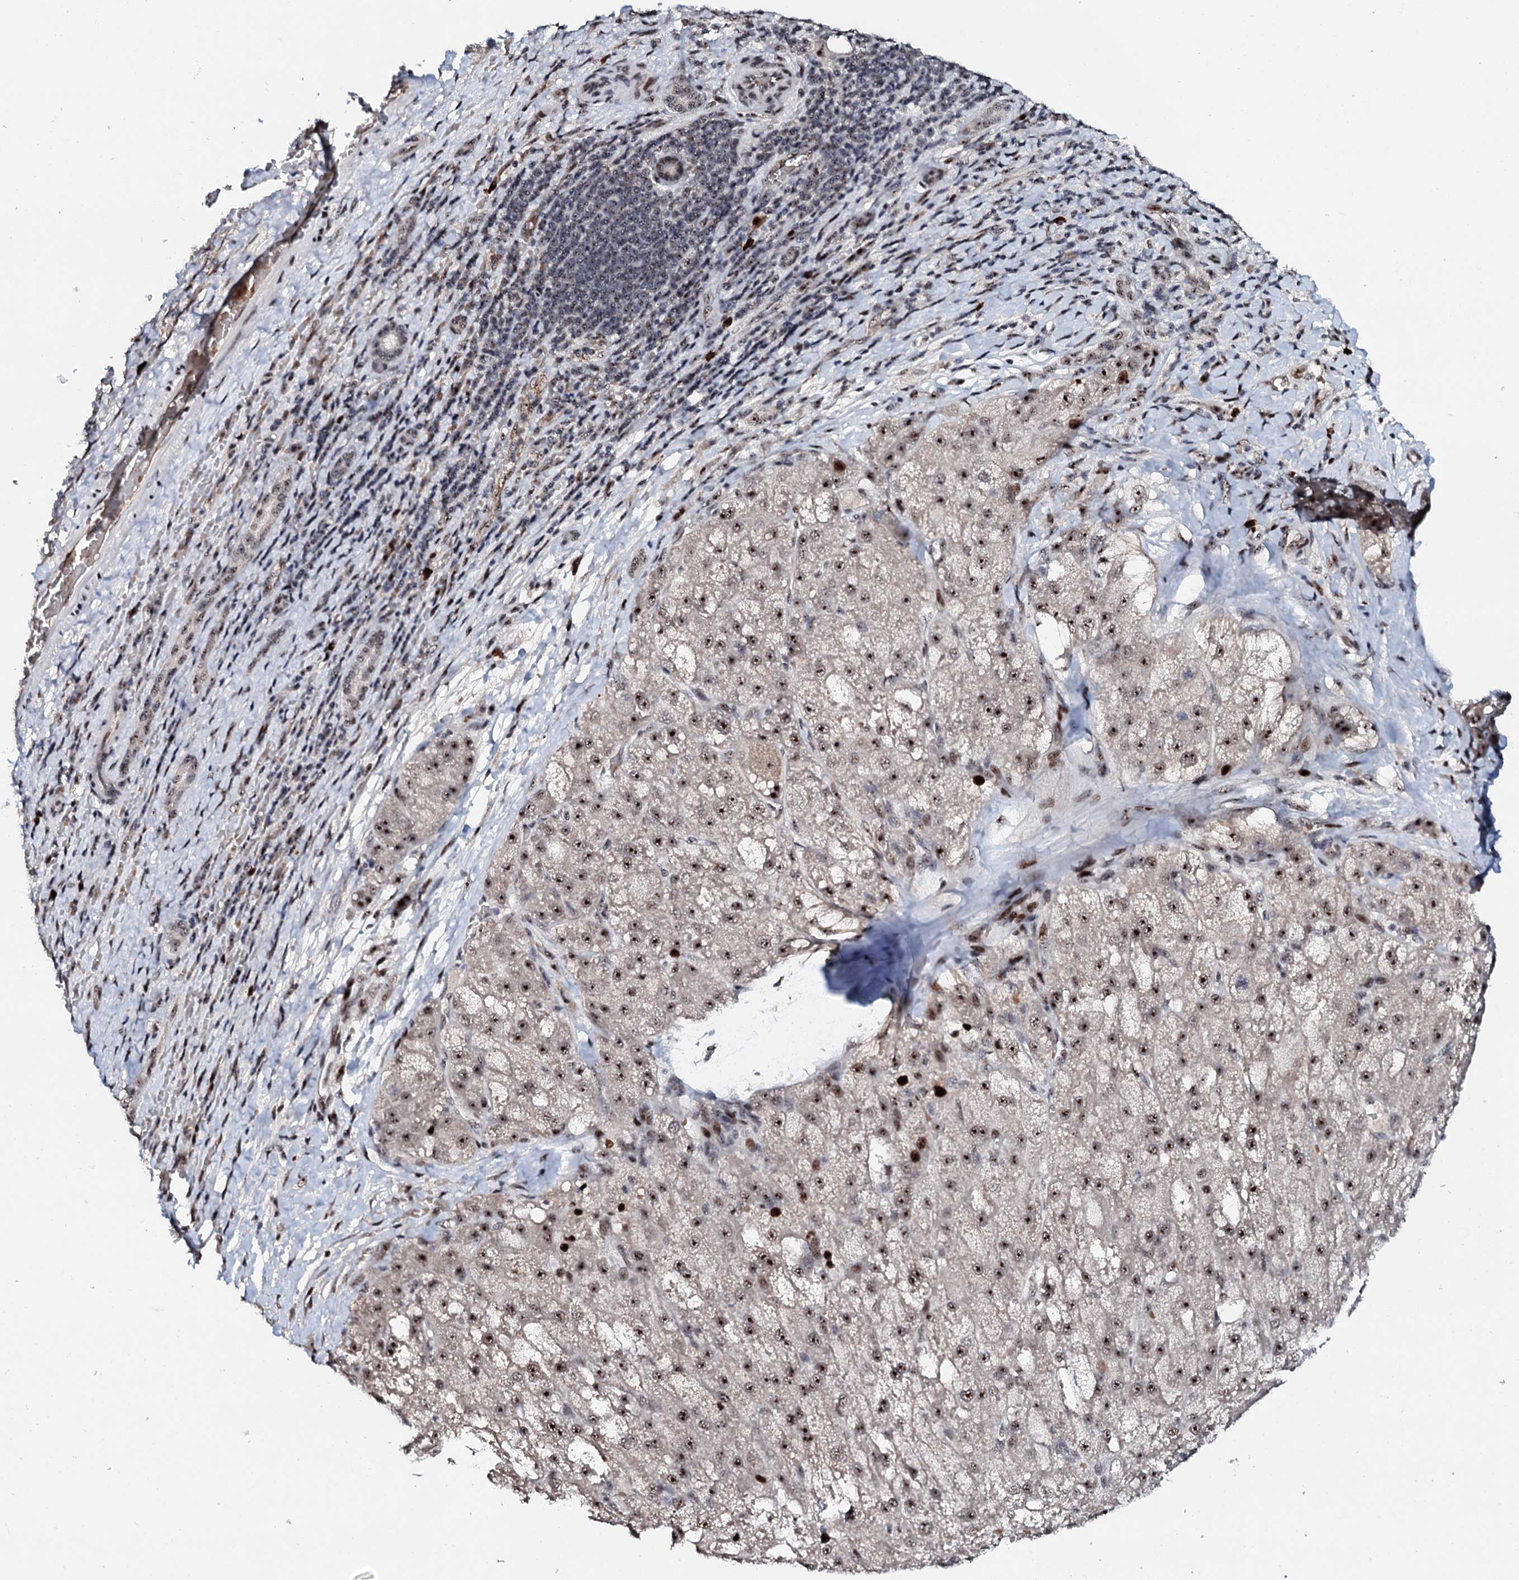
{"staining": {"intensity": "moderate", "quantity": ">75%", "location": "nuclear"}, "tissue": "liver cancer", "cell_type": "Tumor cells", "image_type": "cancer", "snomed": [{"axis": "morphology", "description": "Normal tissue, NOS"}, {"axis": "morphology", "description": "Carcinoma, Hepatocellular, NOS"}, {"axis": "topography", "description": "Liver"}], "caption": "Liver hepatocellular carcinoma stained for a protein (brown) shows moderate nuclear positive staining in about >75% of tumor cells.", "gene": "NEUROG3", "patient": {"sex": "male", "age": 57}}